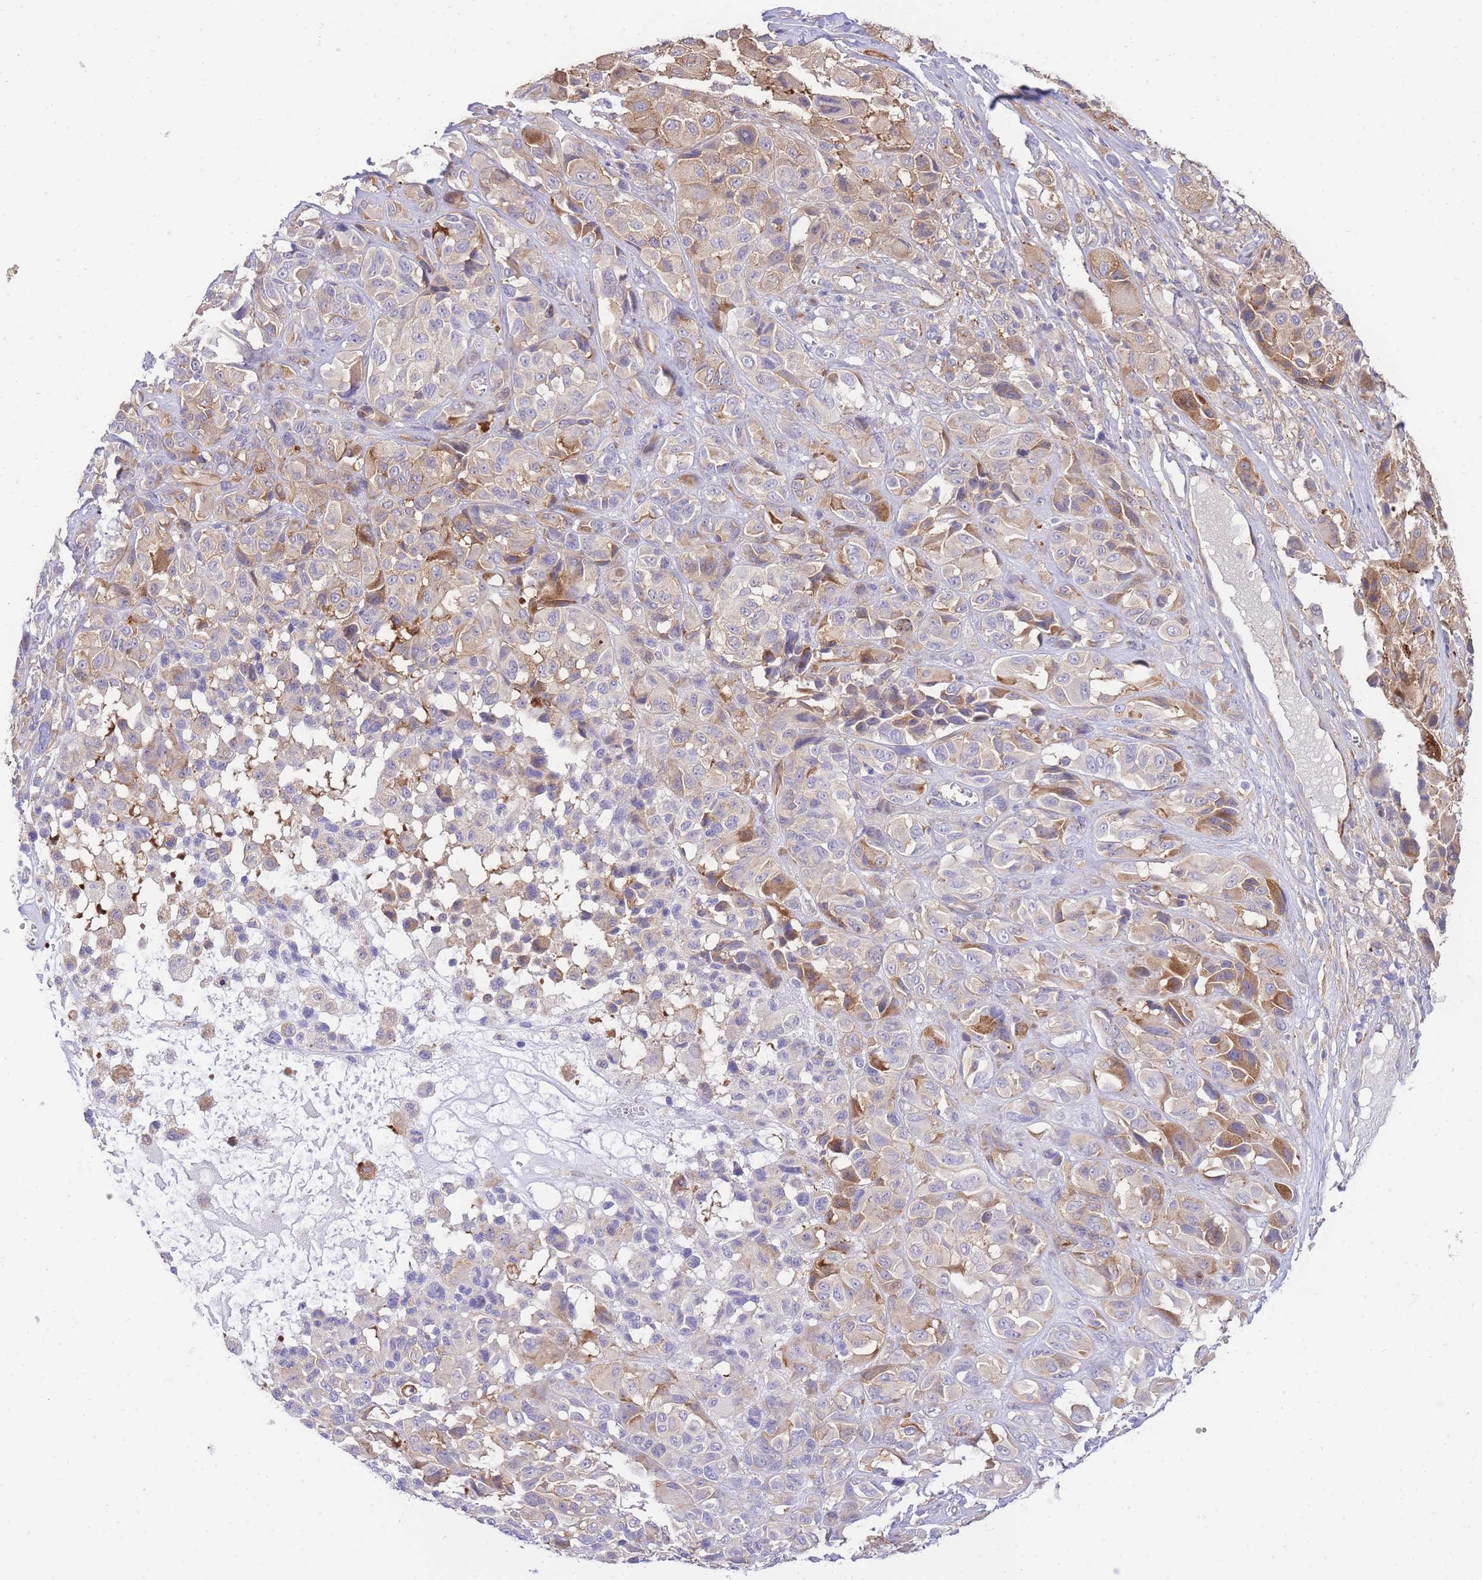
{"staining": {"intensity": "moderate", "quantity": "25%-75%", "location": "cytoplasmic/membranous"}, "tissue": "melanoma", "cell_type": "Tumor cells", "image_type": "cancer", "snomed": [{"axis": "morphology", "description": "Malignant melanoma, NOS"}, {"axis": "topography", "description": "Skin of trunk"}], "caption": "A high-resolution micrograph shows immunohistochemistry (IHC) staining of melanoma, which reveals moderate cytoplasmic/membranous staining in about 25%-75% of tumor cells.", "gene": "INSYN2B", "patient": {"sex": "male", "age": 71}}